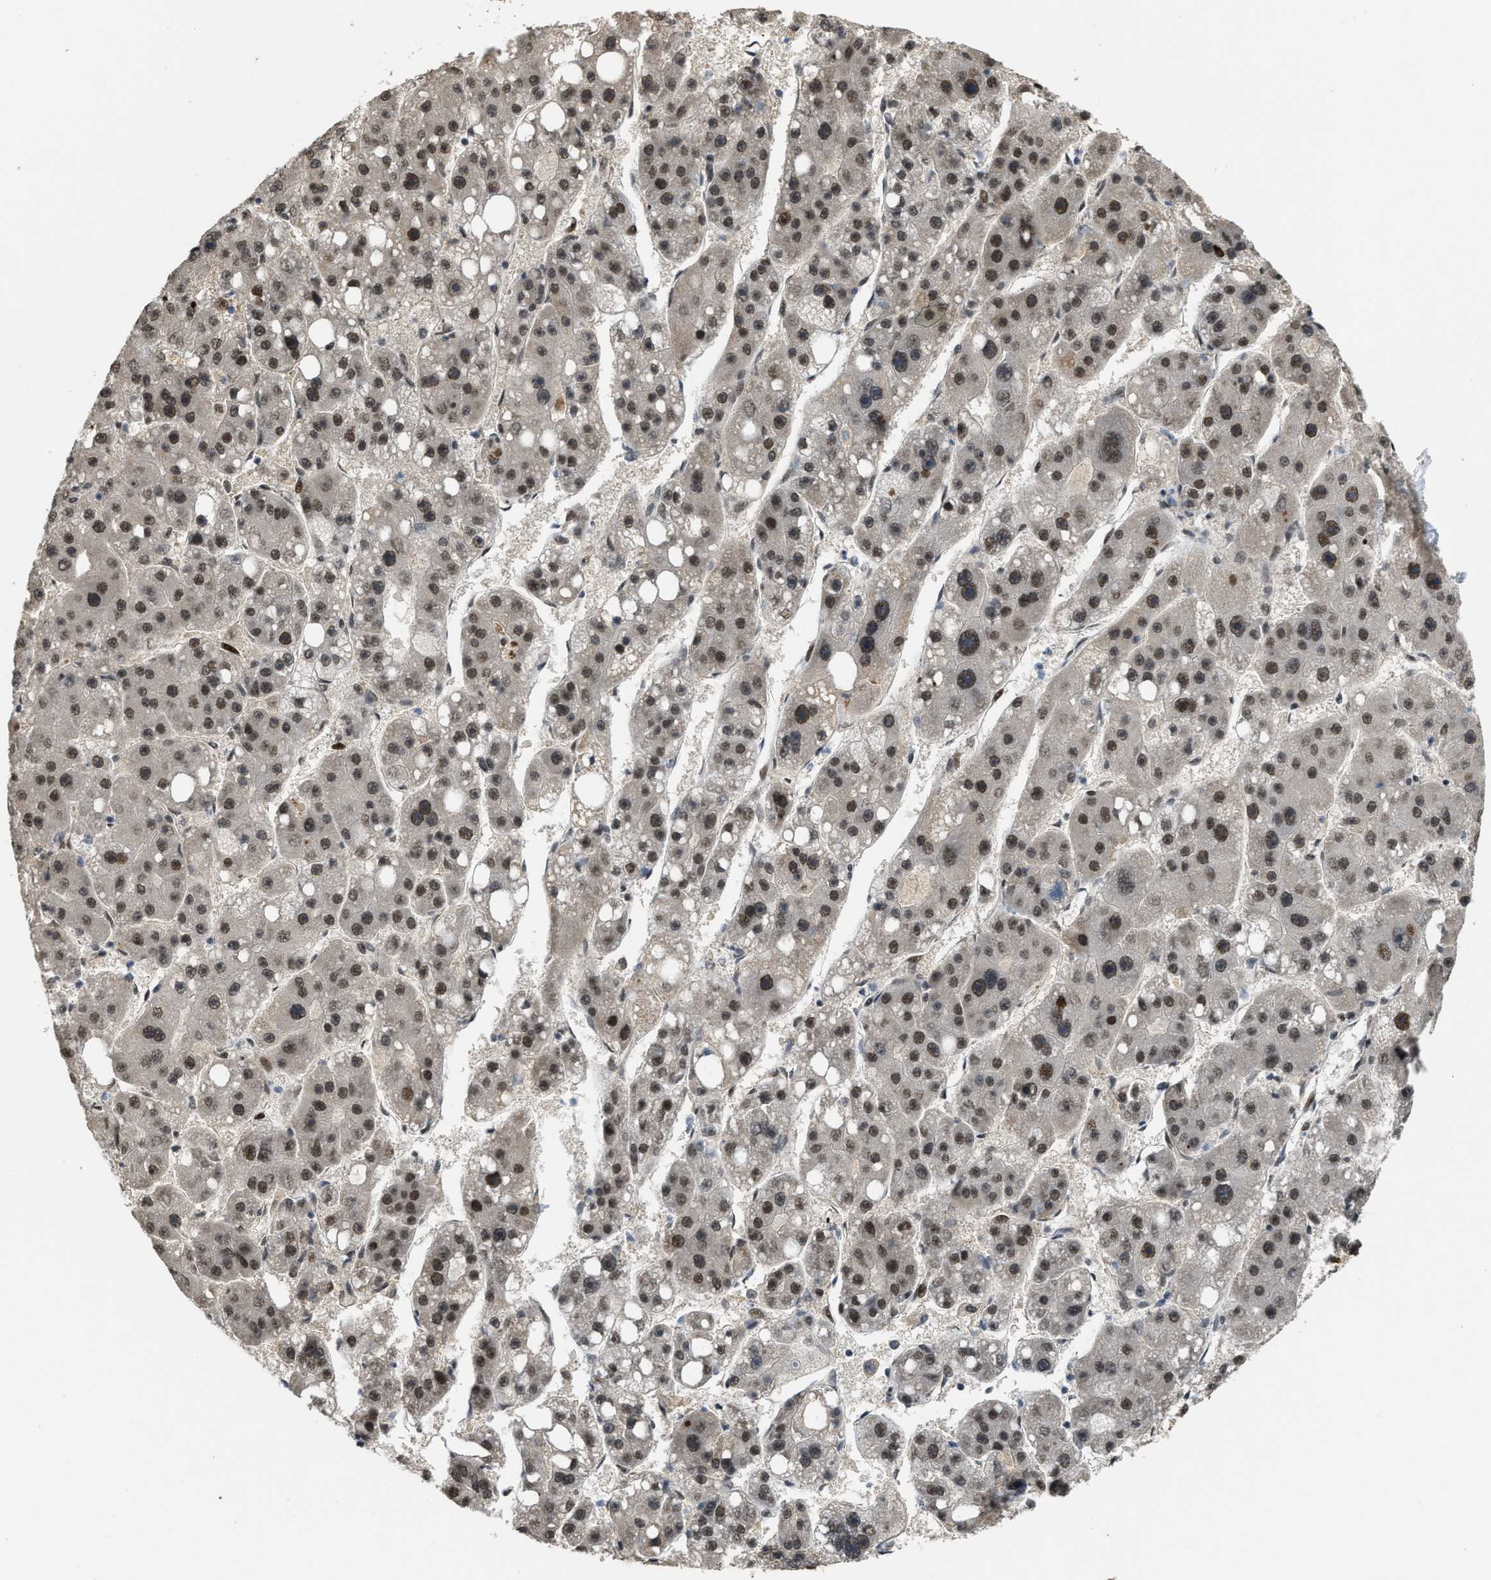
{"staining": {"intensity": "moderate", "quantity": ">75%", "location": "nuclear"}, "tissue": "liver cancer", "cell_type": "Tumor cells", "image_type": "cancer", "snomed": [{"axis": "morphology", "description": "Carcinoma, Hepatocellular, NOS"}, {"axis": "topography", "description": "Liver"}], "caption": "This is an image of IHC staining of liver cancer, which shows moderate positivity in the nuclear of tumor cells.", "gene": "SERTAD2", "patient": {"sex": "female", "age": 61}}